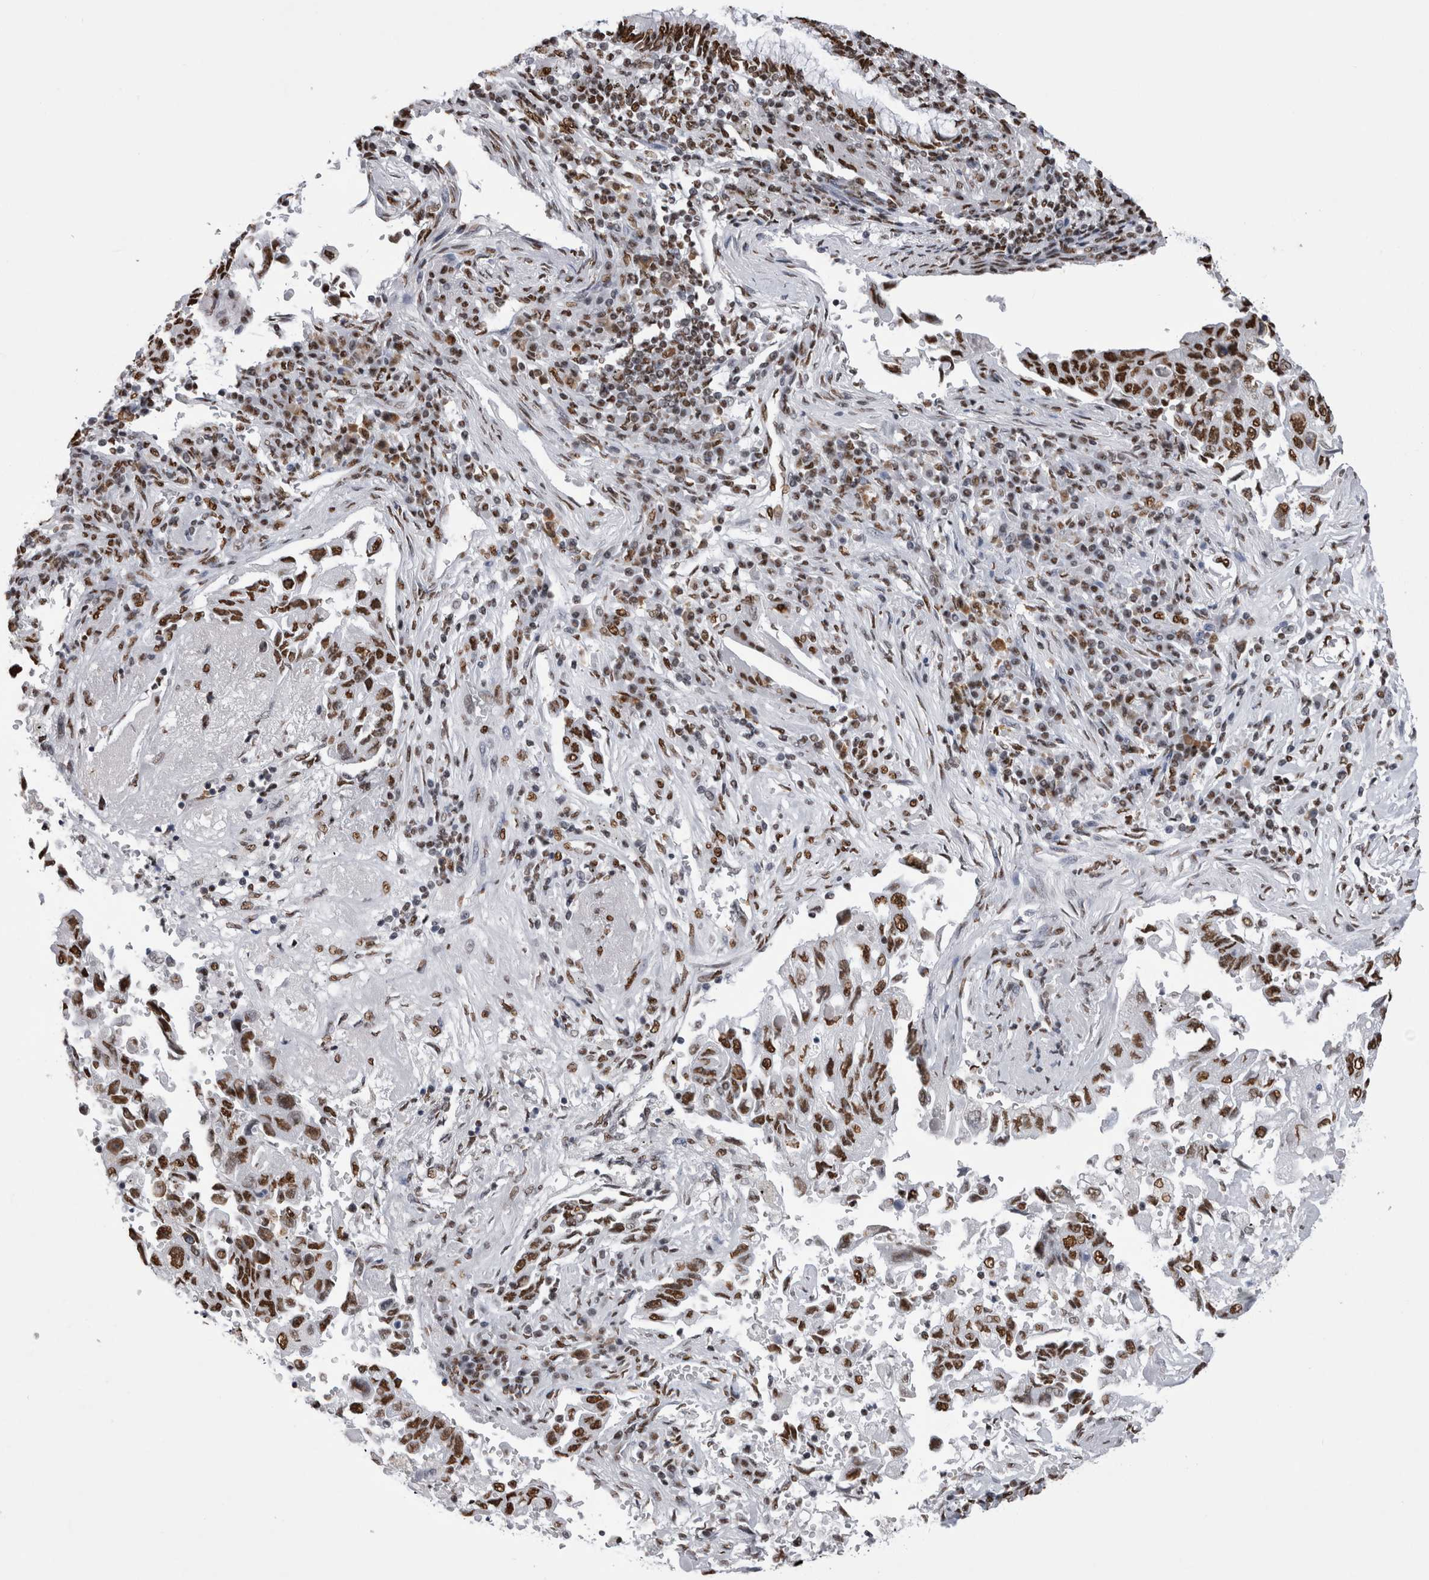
{"staining": {"intensity": "strong", "quantity": ">75%", "location": "nuclear"}, "tissue": "lung cancer", "cell_type": "Tumor cells", "image_type": "cancer", "snomed": [{"axis": "morphology", "description": "Adenocarcinoma, NOS"}, {"axis": "topography", "description": "Lung"}], "caption": "Protein analysis of lung adenocarcinoma tissue reveals strong nuclear staining in approximately >75% of tumor cells.", "gene": "ALPK3", "patient": {"sex": "female", "age": 51}}